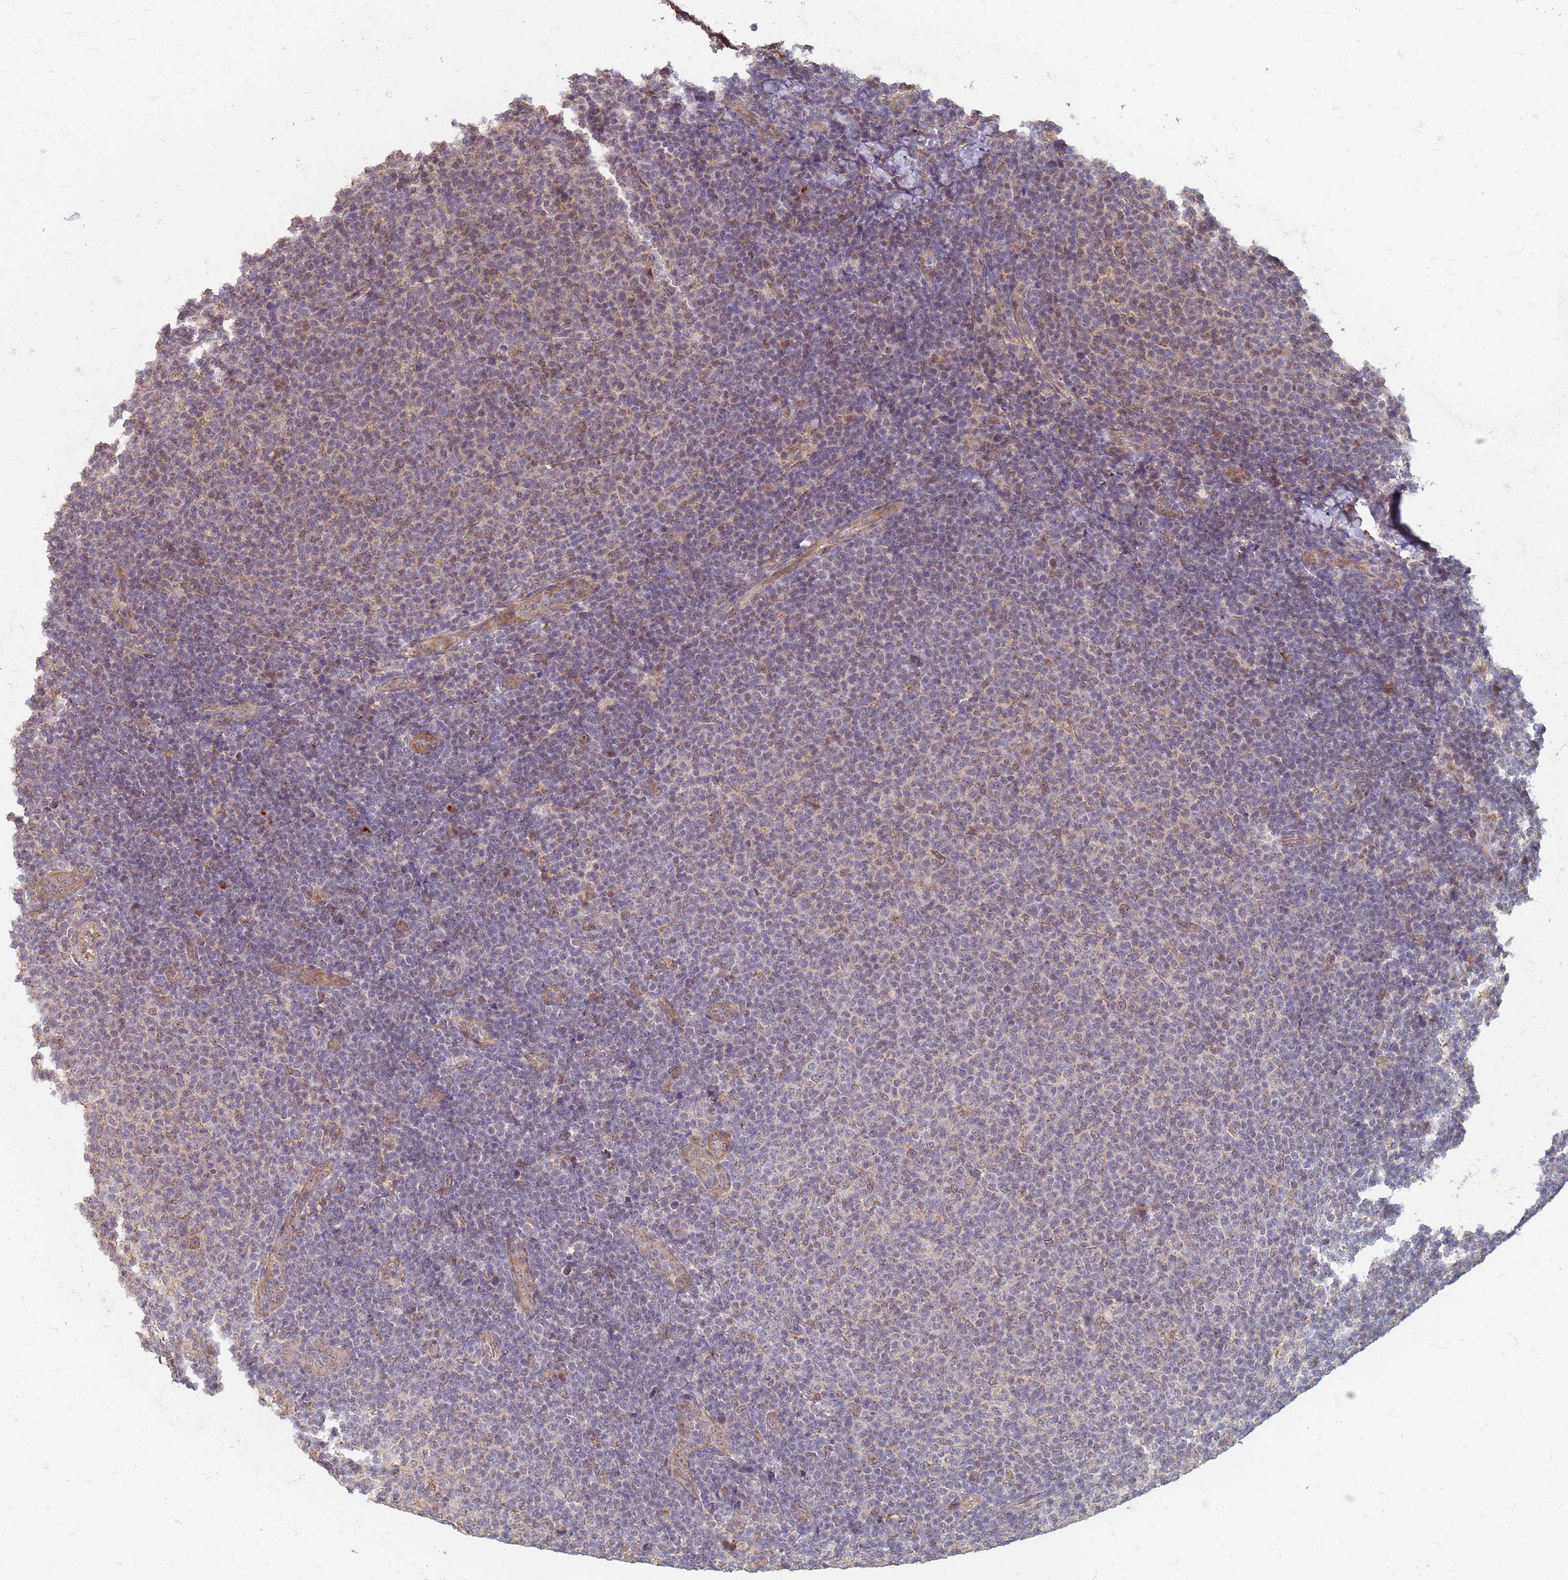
{"staining": {"intensity": "weak", "quantity": "25%-75%", "location": "nuclear"}, "tissue": "lymphoma", "cell_type": "Tumor cells", "image_type": "cancer", "snomed": [{"axis": "morphology", "description": "Malignant lymphoma, non-Hodgkin's type, Low grade"}, {"axis": "topography", "description": "Lymph node"}], "caption": "Human low-grade malignant lymphoma, non-Hodgkin's type stained with a protein marker exhibits weak staining in tumor cells.", "gene": "ITGB4", "patient": {"sex": "male", "age": 66}}